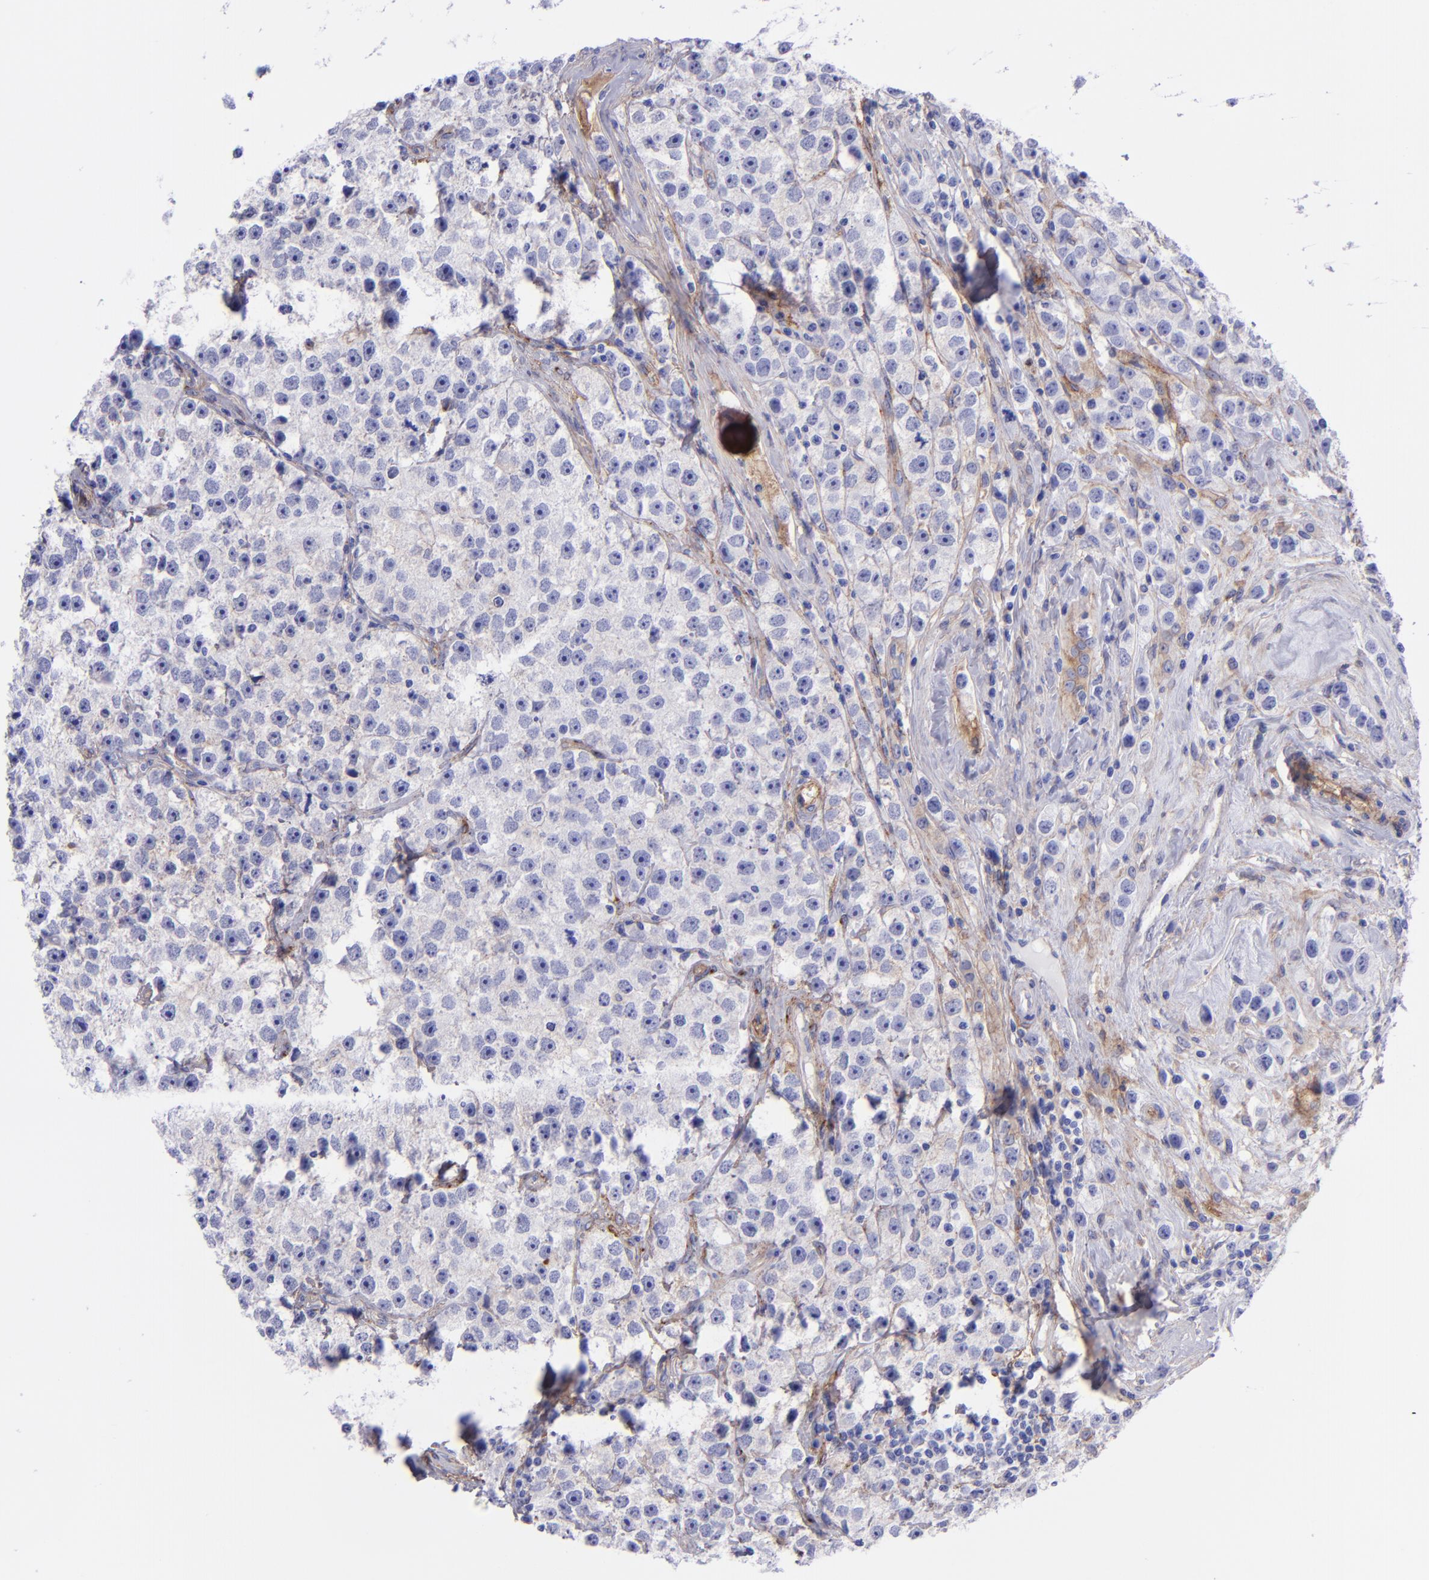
{"staining": {"intensity": "negative", "quantity": "none", "location": "none"}, "tissue": "testis cancer", "cell_type": "Tumor cells", "image_type": "cancer", "snomed": [{"axis": "morphology", "description": "Seminoma, NOS"}, {"axis": "topography", "description": "Testis"}], "caption": "Human testis cancer (seminoma) stained for a protein using IHC demonstrates no positivity in tumor cells.", "gene": "ITGAV", "patient": {"sex": "male", "age": 32}}